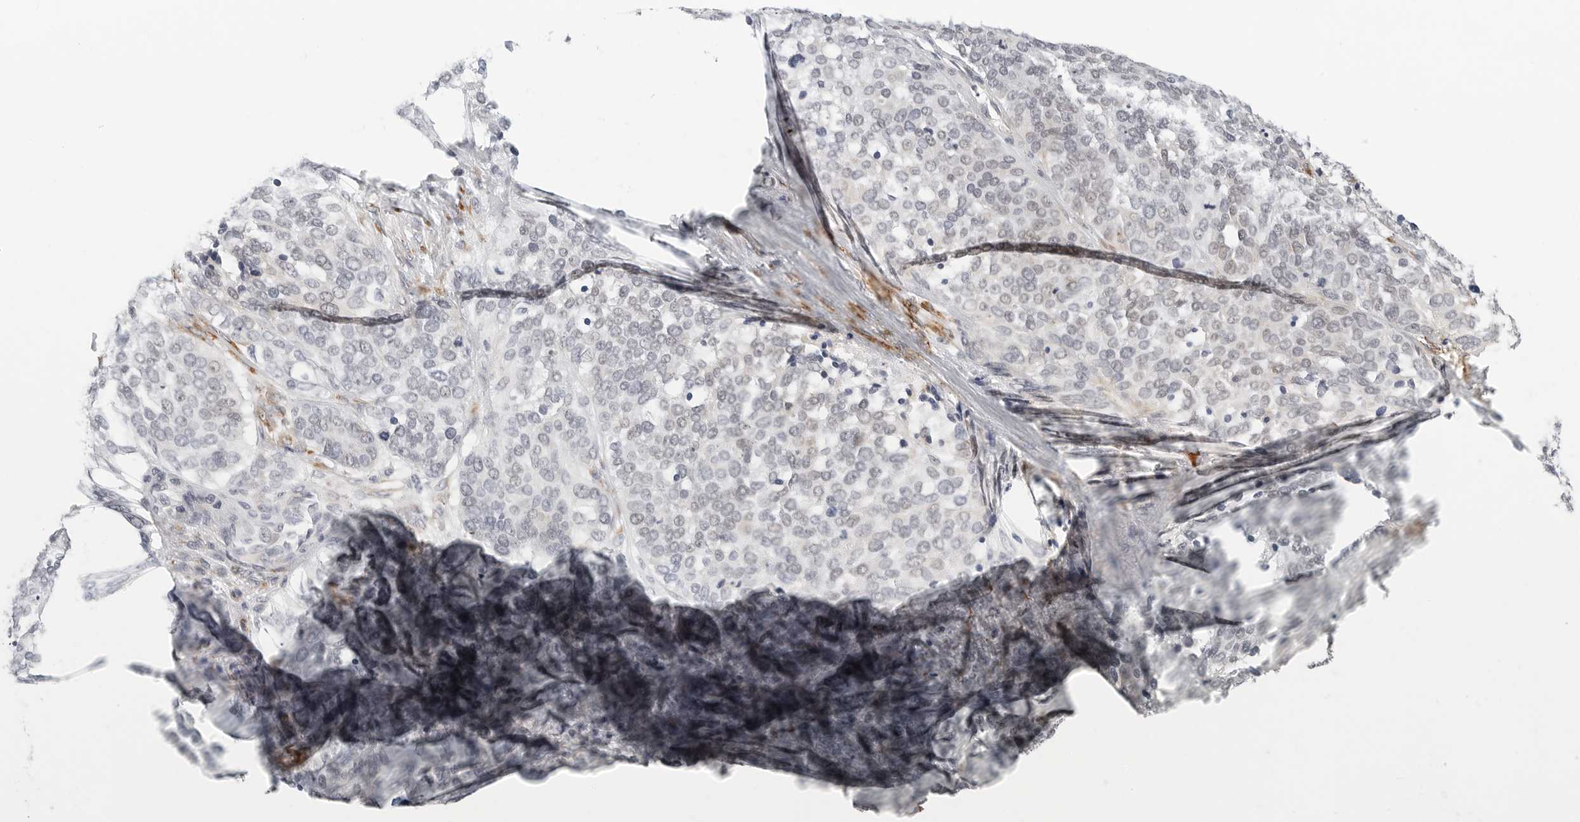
{"staining": {"intensity": "negative", "quantity": "none", "location": "none"}, "tissue": "ovarian cancer", "cell_type": "Tumor cells", "image_type": "cancer", "snomed": [{"axis": "morphology", "description": "Cystadenocarcinoma, serous, NOS"}, {"axis": "topography", "description": "Ovary"}], "caption": "IHC image of ovarian serous cystadenocarcinoma stained for a protein (brown), which shows no expression in tumor cells.", "gene": "TSEN2", "patient": {"sex": "female", "age": 44}}